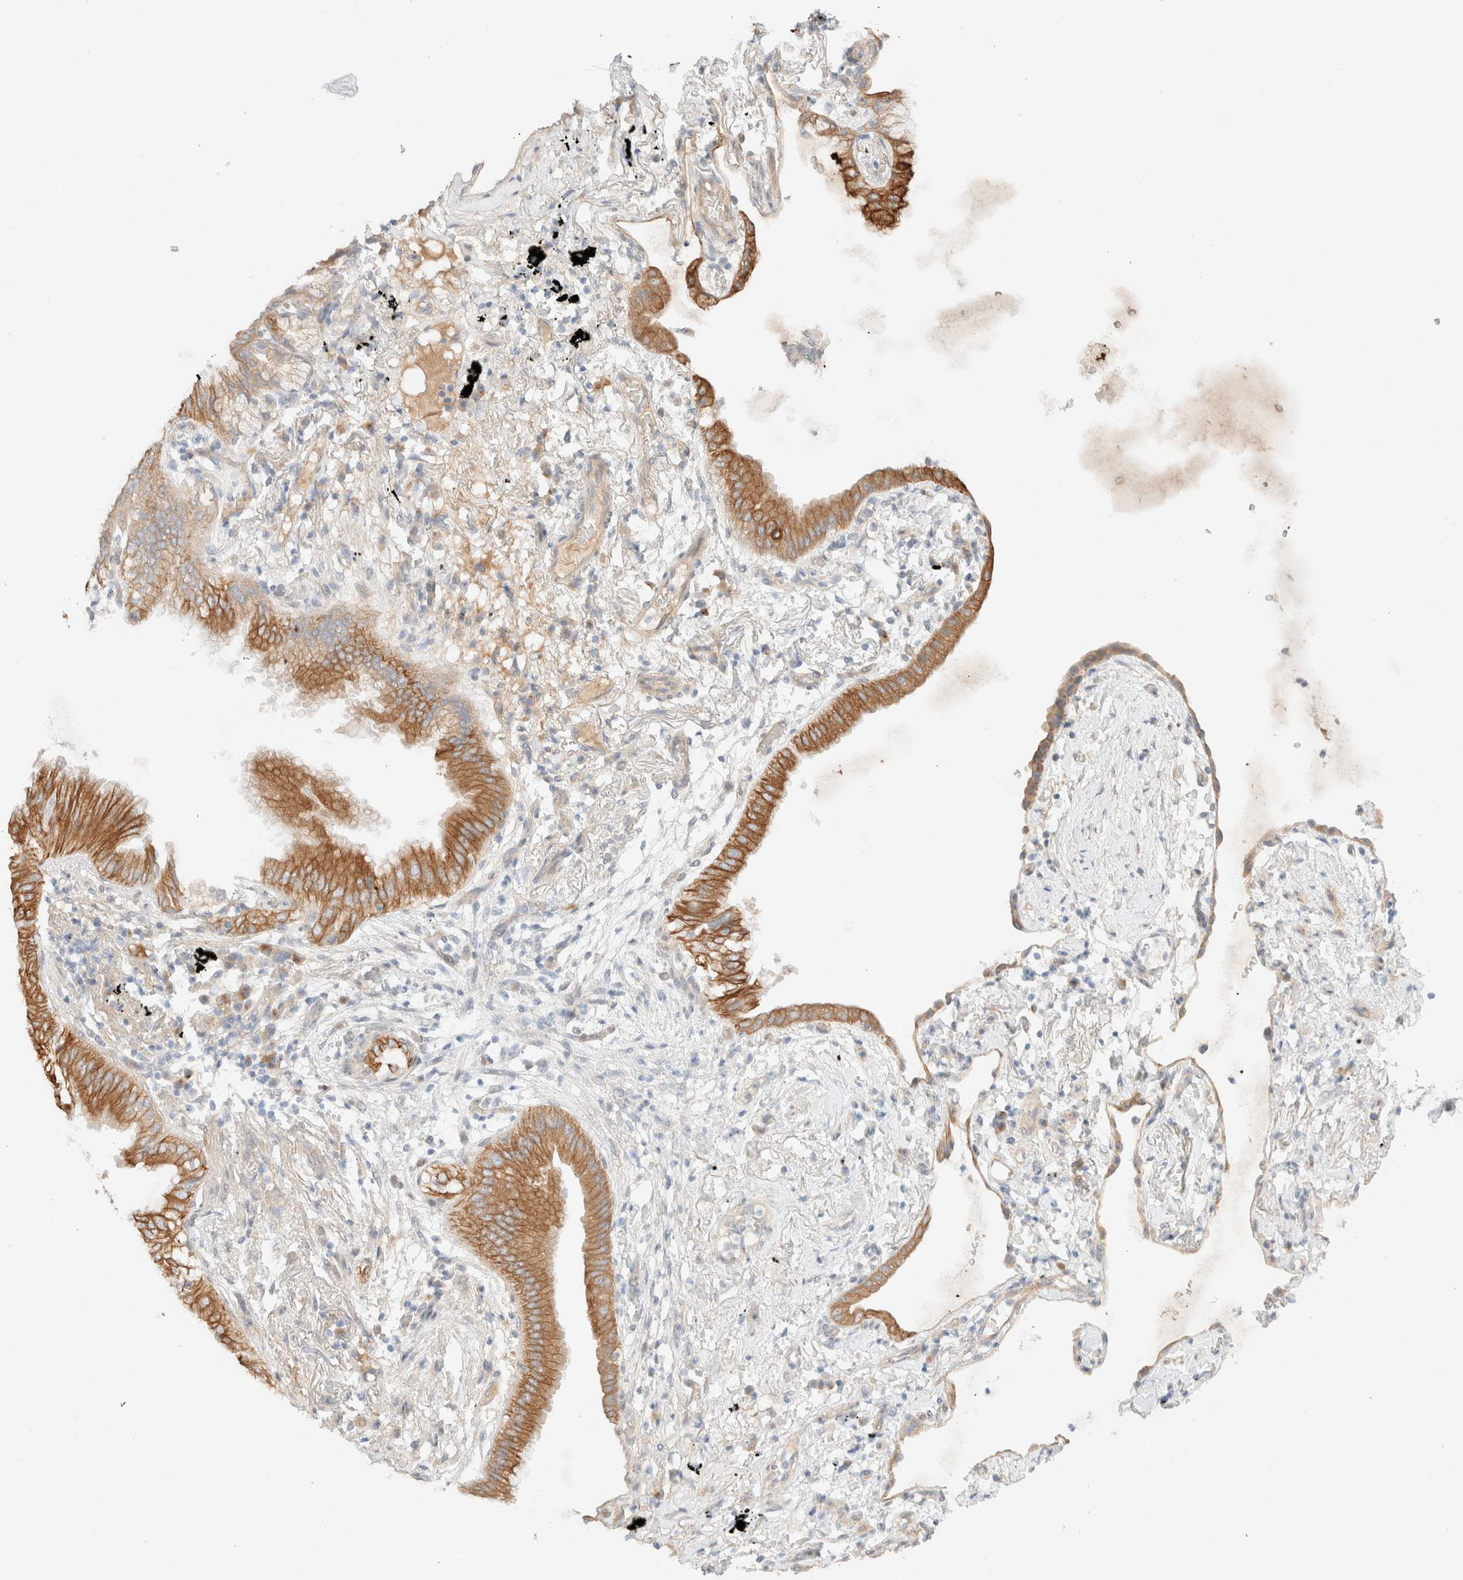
{"staining": {"intensity": "moderate", "quantity": ">75%", "location": "cytoplasmic/membranous"}, "tissue": "lung cancer", "cell_type": "Tumor cells", "image_type": "cancer", "snomed": [{"axis": "morphology", "description": "Adenocarcinoma, NOS"}, {"axis": "topography", "description": "Lung"}], "caption": "A photomicrograph showing moderate cytoplasmic/membranous staining in about >75% of tumor cells in lung cancer (adenocarcinoma), as visualized by brown immunohistochemical staining.", "gene": "CSNK1E", "patient": {"sex": "female", "age": 70}}